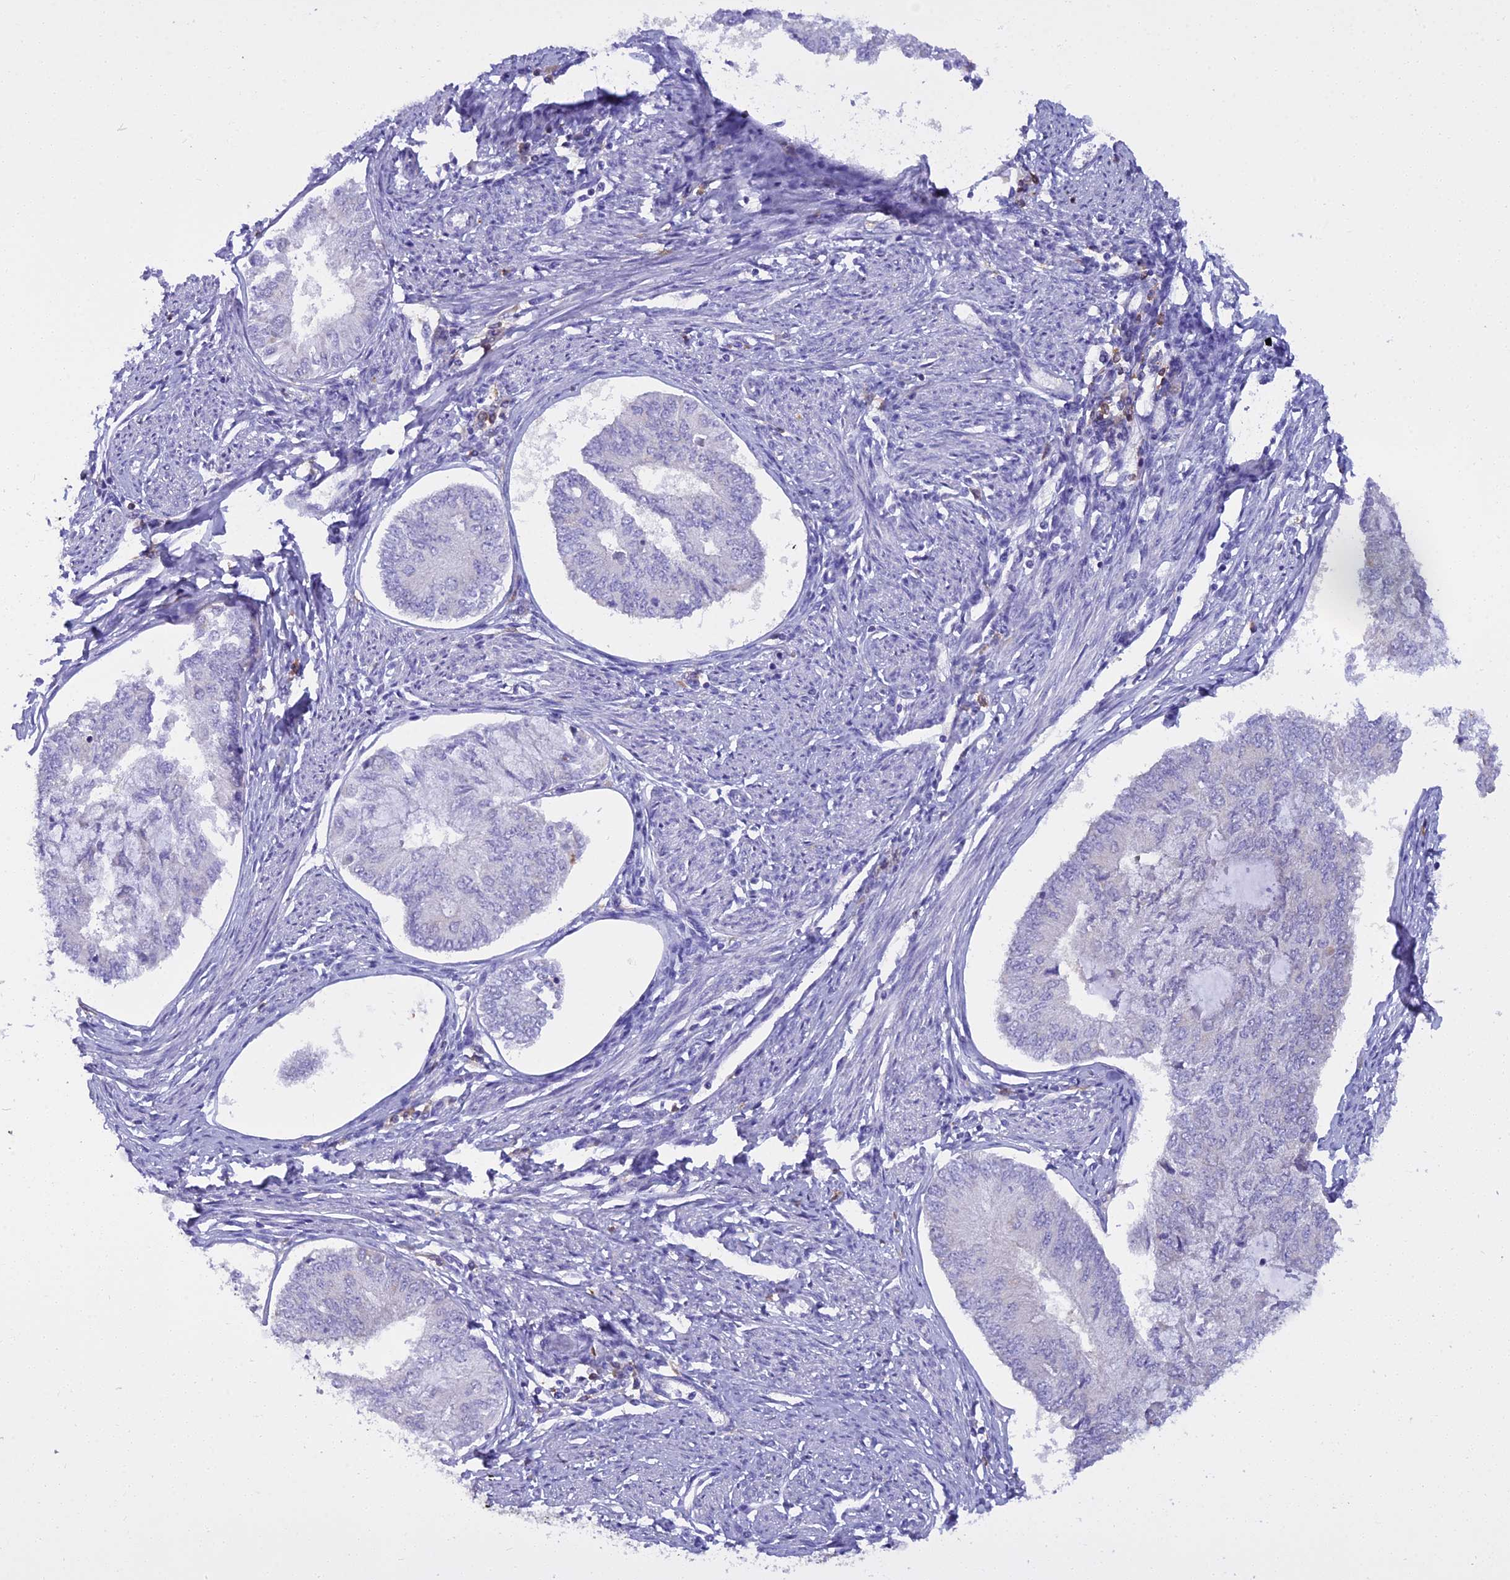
{"staining": {"intensity": "negative", "quantity": "none", "location": "none"}, "tissue": "endometrial cancer", "cell_type": "Tumor cells", "image_type": "cancer", "snomed": [{"axis": "morphology", "description": "Adenocarcinoma, NOS"}, {"axis": "topography", "description": "Endometrium"}], "caption": "Histopathology image shows no protein expression in tumor cells of endometrial cancer (adenocarcinoma) tissue.", "gene": "BLNK", "patient": {"sex": "female", "age": 68}}